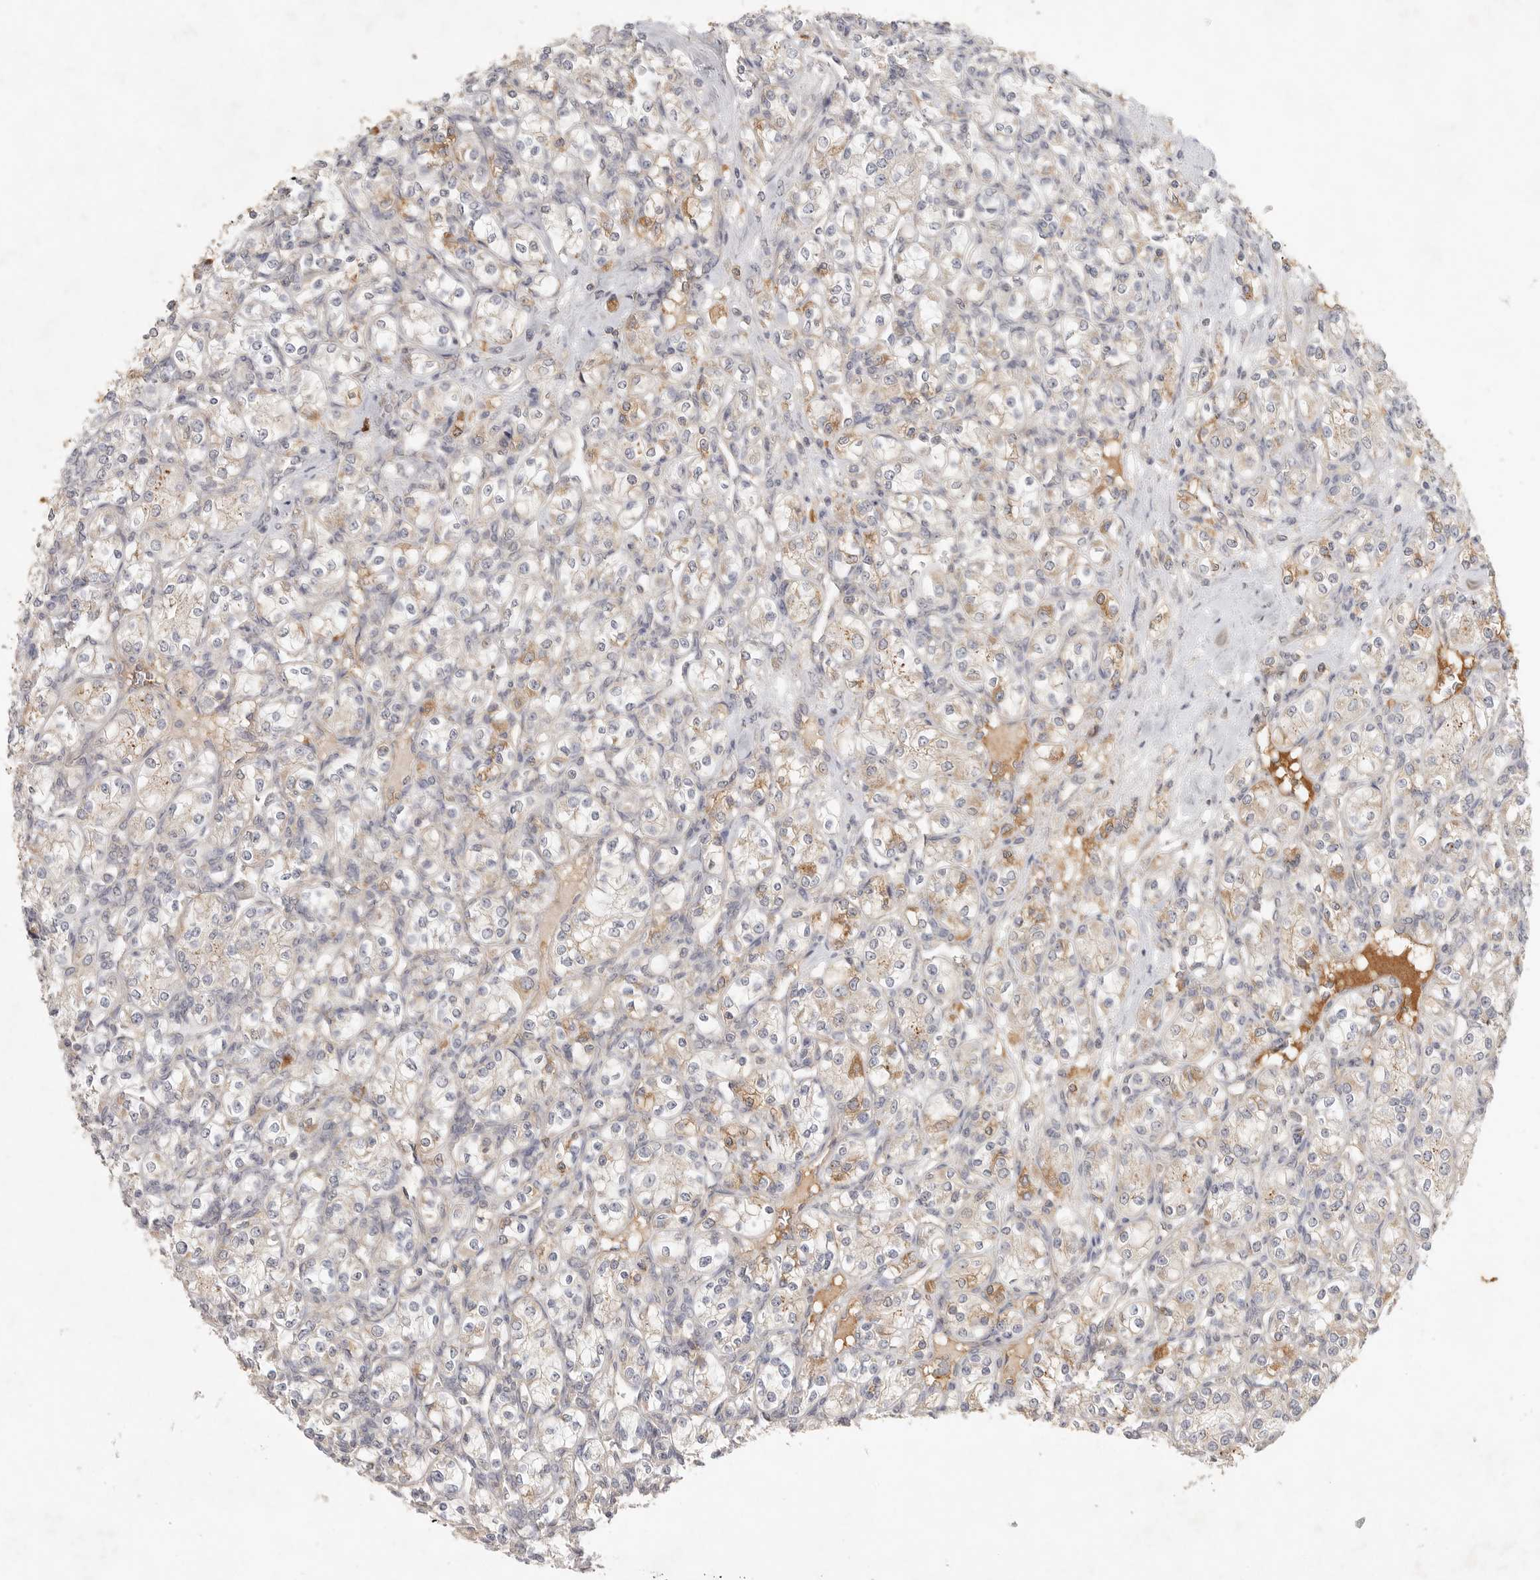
{"staining": {"intensity": "weak", "quantity": "25%-75%", "location": "cytoplasmic/membranous"}, "tissue": "renal cancer", "cell_type": "Tumor cells", "image_type": "cancer", "snomed": [{"axis": "morphology", "description": "Adenocarcinoma, NOS"}, {"axis": "topography", "description": "Kidney"}], "caption": "This photomicrograph shows immunohistochemistry staining of renal cancer (adenocarcinoma), with low weak cytoplasmic/membranous expression in approximately 25%-75% of tumor cells.", "gene": "SLC25A36", "patient": {"sex": "male", "age": 77}}